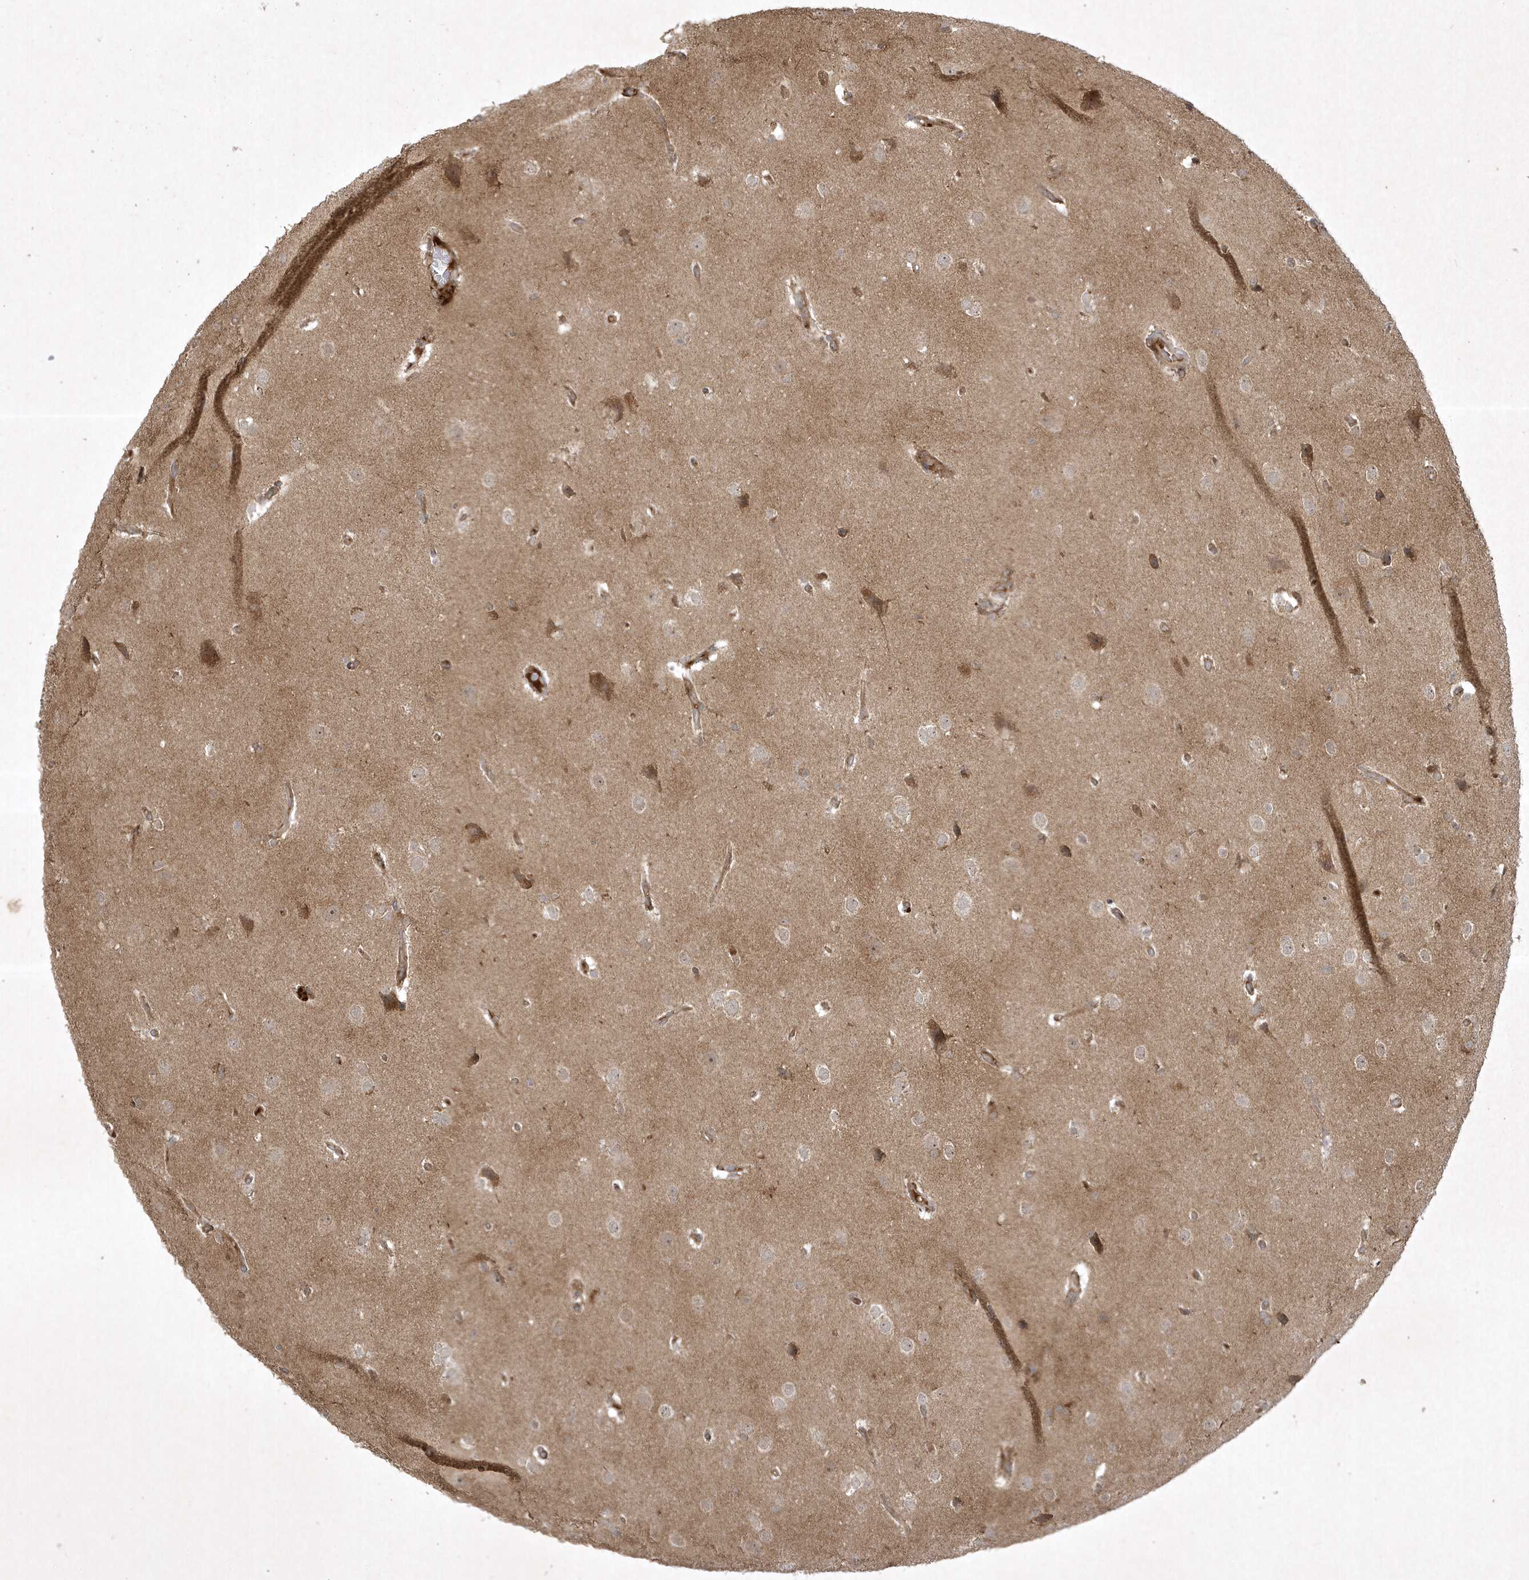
{"staining": {"intensity": "negative", "quantity": "none", "location": "none"}, "tissue": "glioma", "cell_type": "Tumor cells", "image_type": "cancer", "snomed": [{"axis": "morphology", "description": "Glioma, malignant, Low grade"}, {"axis": "topography", "description": "Brain"}], "caption": "This is a image of IHC staining of glioma, which shows no positivity in tumor cells.", "gene": "FAM83C", "patient": {"sex": "female", "age": 37}}